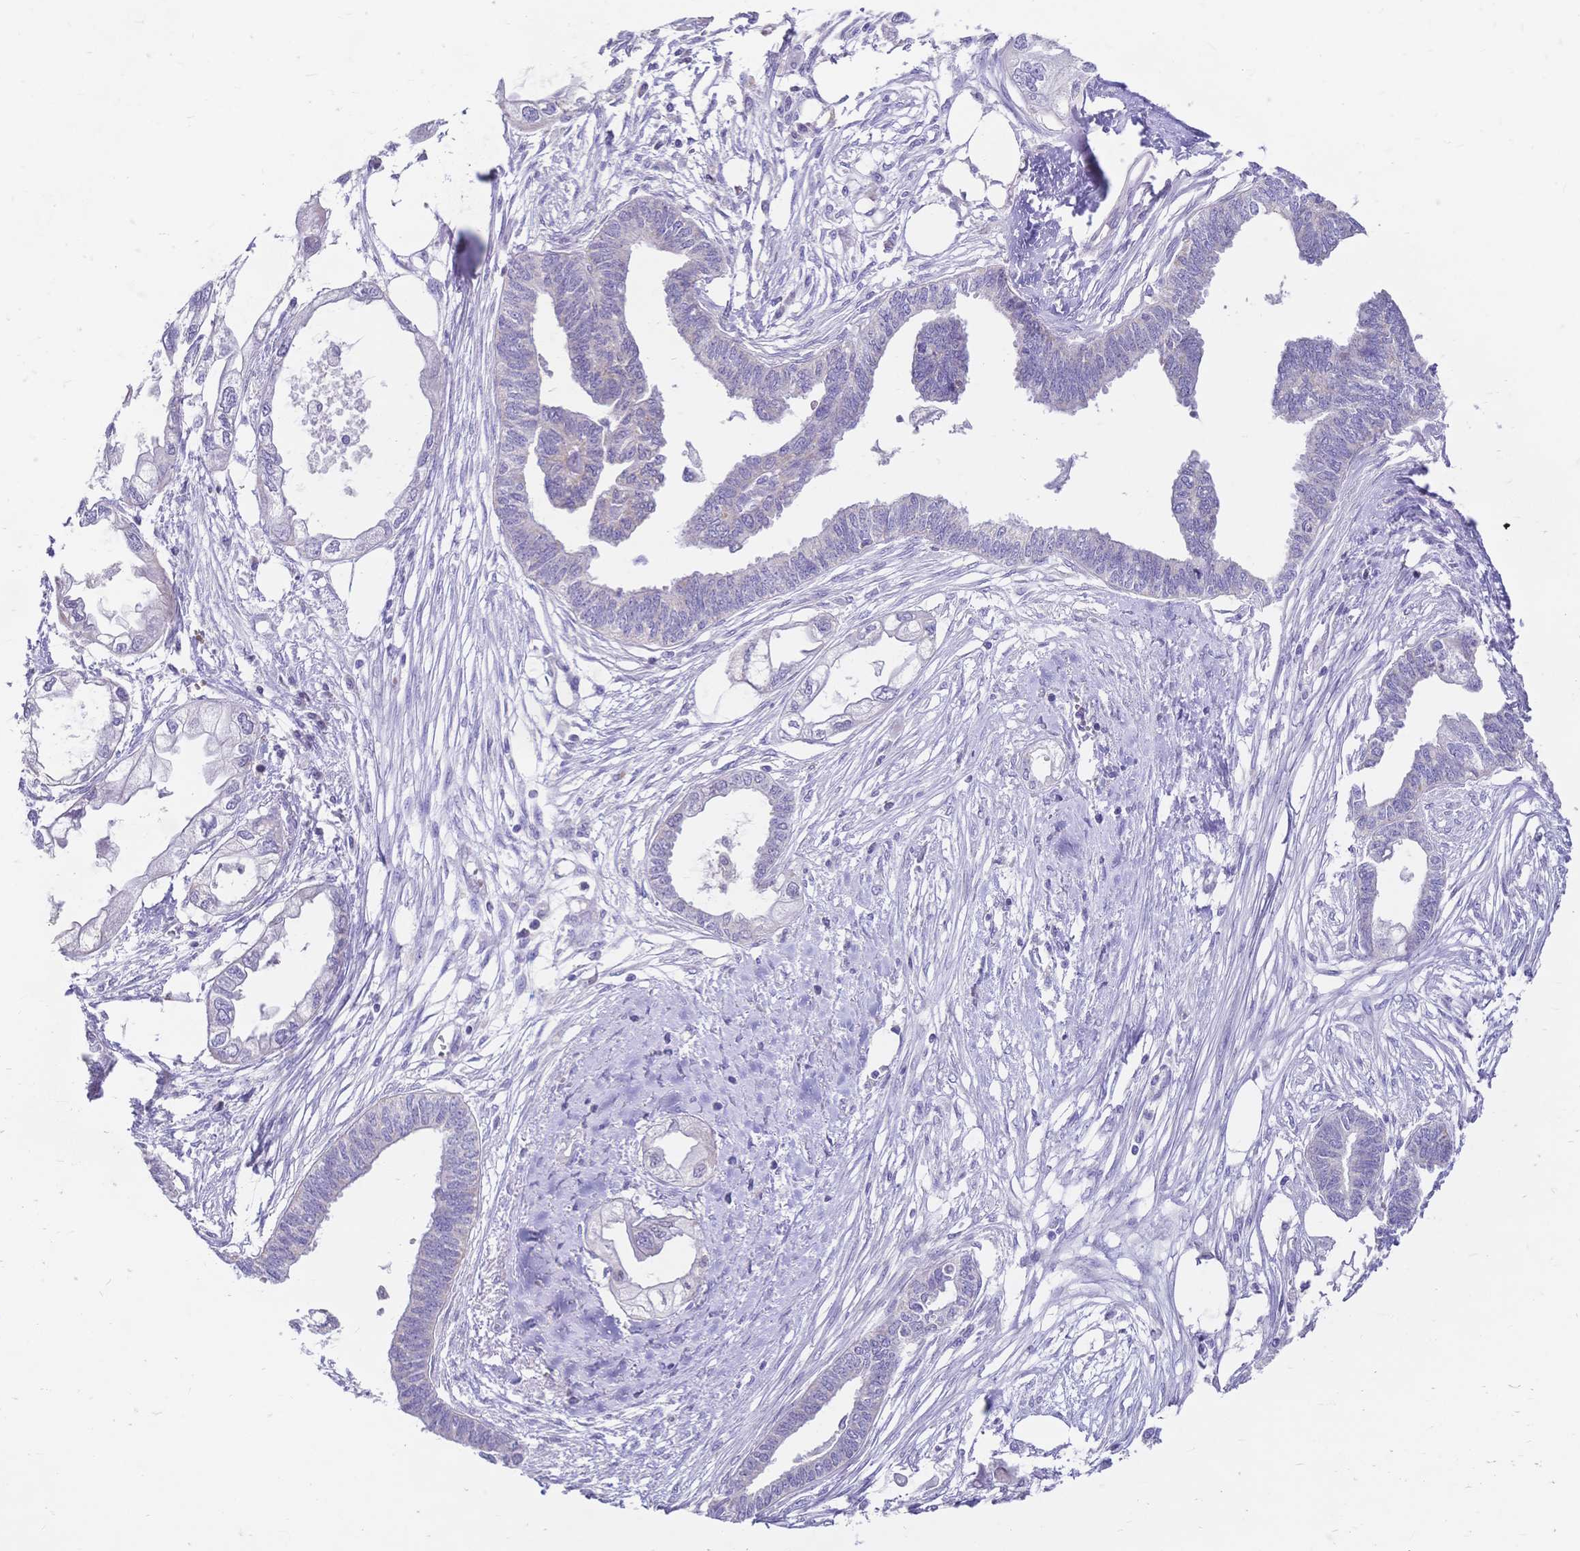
{"staining": {"intensity": "negative", "quantity": "none", "location": "none"}, "tissue": "endometrial cancer", "cell_type": "Tumor cells", "image_type": "cancer", "snomed": [{"axis": "morphology", "description": "Adenocarcinoma, NOS"}, {"axis": "morphology", "description": "Adenocarcinoma, metastatic, NOS"}, {"axis": "topography", "description": "Adipose tissue"}, {"axis": "topography", "description": "Endometrium"}], "caption": "A micrograph of endometrial cancer stained for a protein shows no brown staining in tumor cells.", "gene": "CLEC18B", "patient": {"sex": "female", "age": 67}}